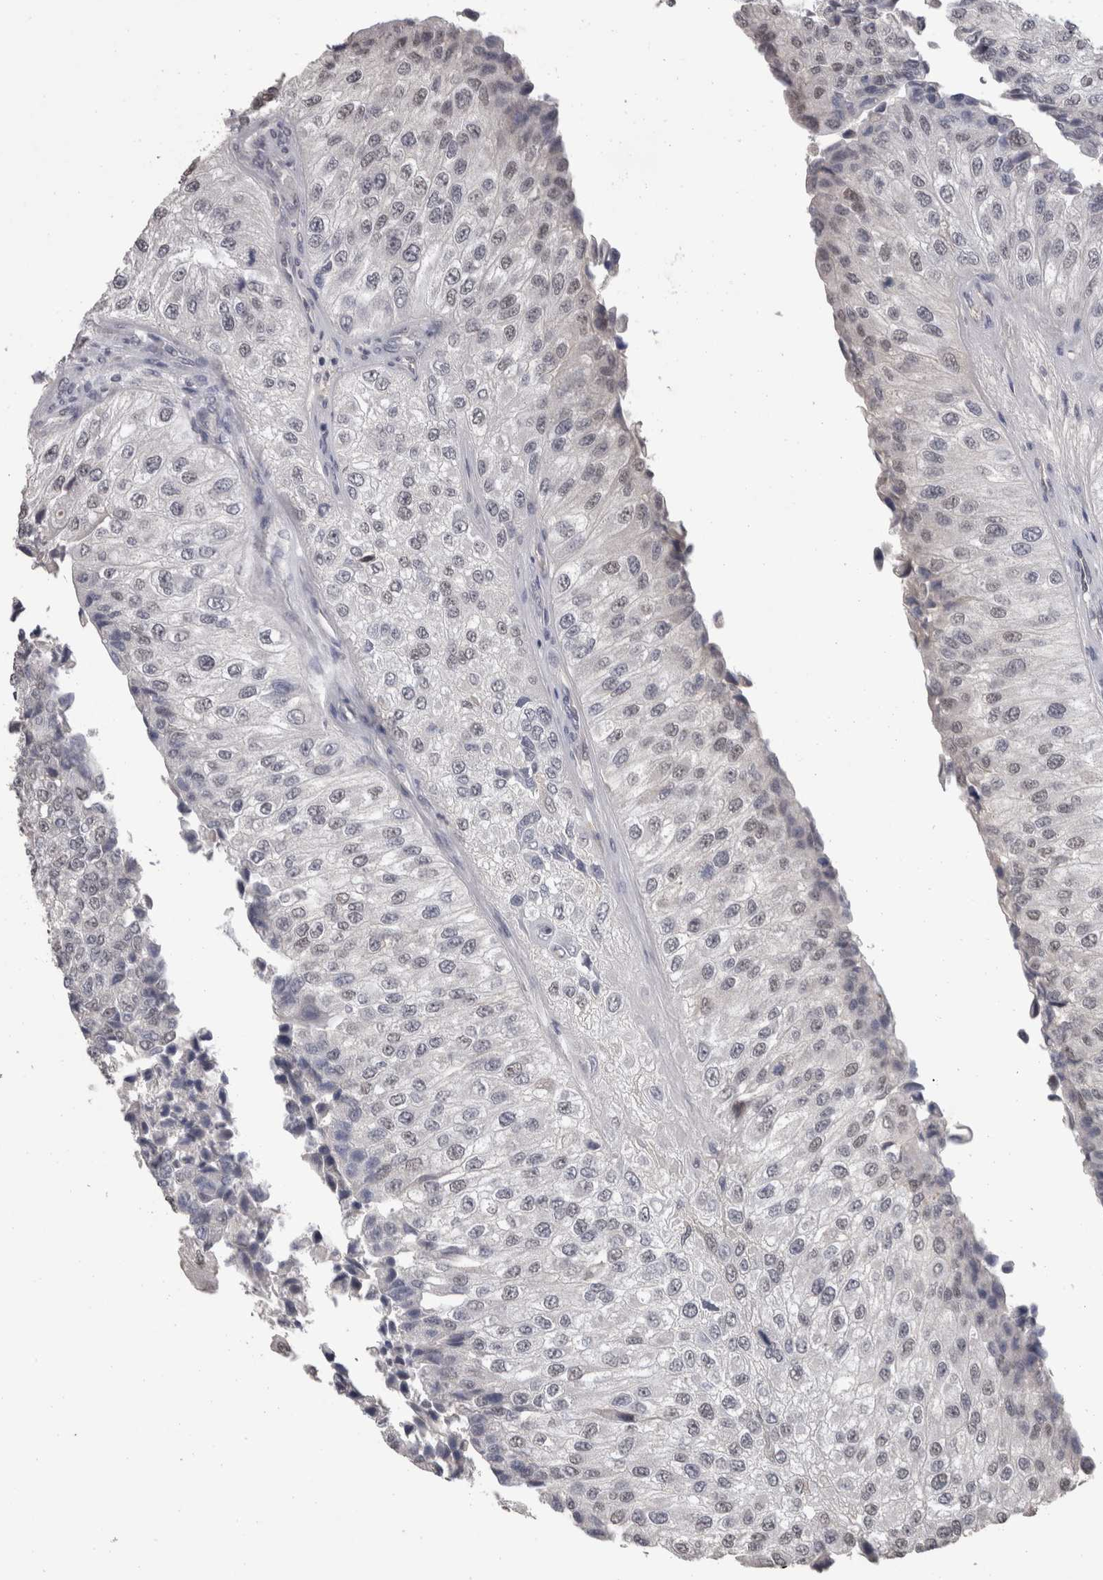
{"staining": {"intensity": "weak", "quantity": "<25%", "location": "nuclear"}, "tissue": "urothelial cancer", "cell_type": "Tumor cells", "image_type": "cancer", "snomed": [{"axis": "morphology", "description": "Urothelial carcinoma, High grade"}, {"axis": "topography", "description": "Kidney"}, {"axis": "topography", "description": "Urinary bladder"}], "caption": "An image of human urothelial cancer is negative for staining in tumor cells.", "gene": "DDX17", "patient": {"sex": "male", "age": 77}}